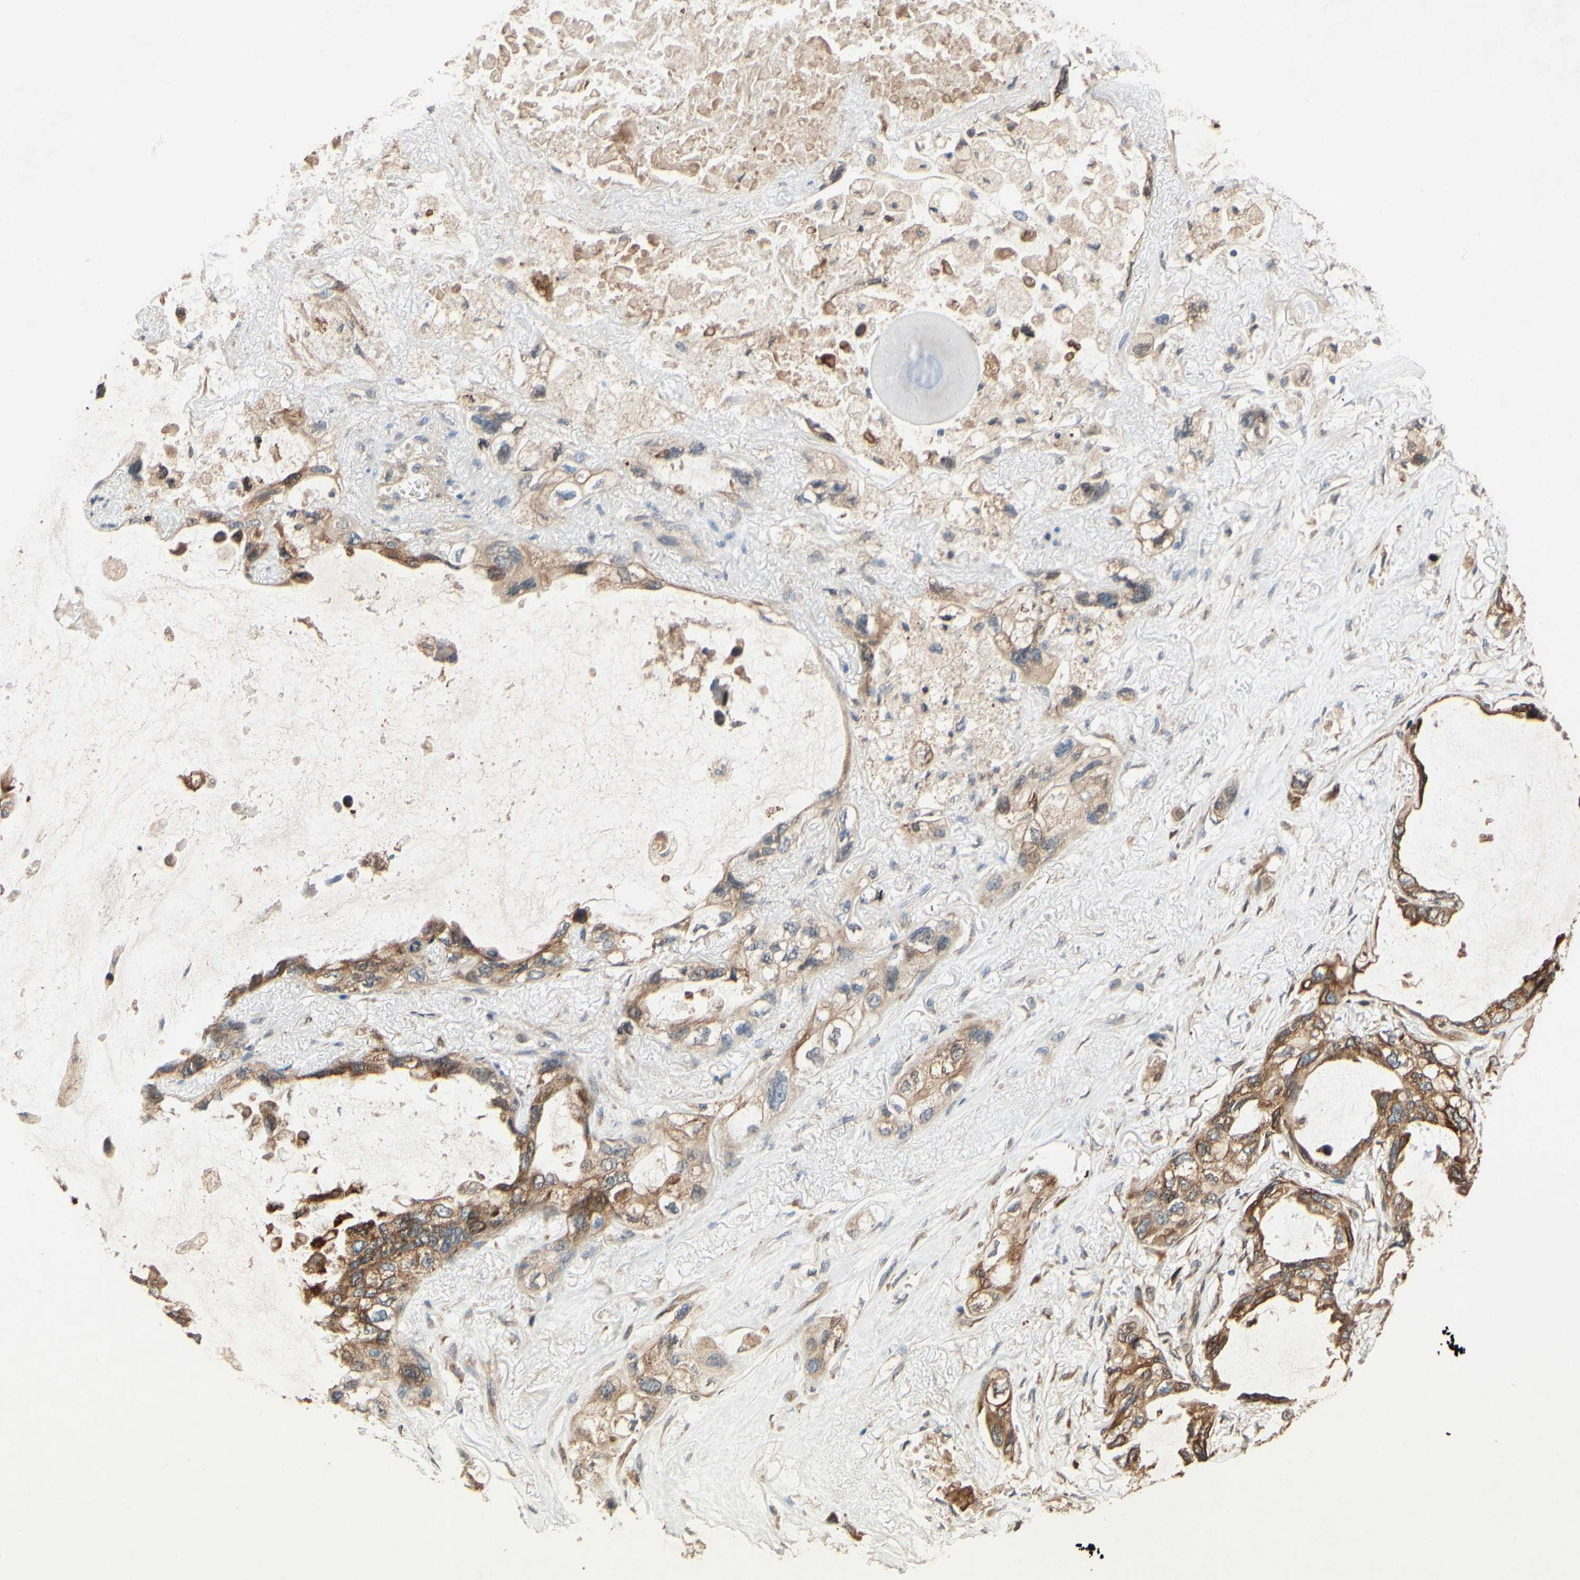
{"staining": {"intensity": "strong", "quantity": ">75%", "location": "cytoplasmic/membranous,nuclear"}, "tissue": "lung cancer", "cell_type": "Tumor cells", "image_type": "cancer", "snomed": [{"axis": "morphology", "description": "Squamous cell carcinoma, NOS"}, {"axis": "topography", "description": "Lung"}], "caption": "Protein expression by IHC demonstrates strong cytoplasmic/membranous and nuclear expression in approximately >75% of tumor cells in lung cancer.", "gene": "PTPRU", "patient": {"sex": "female", "age": 73}}